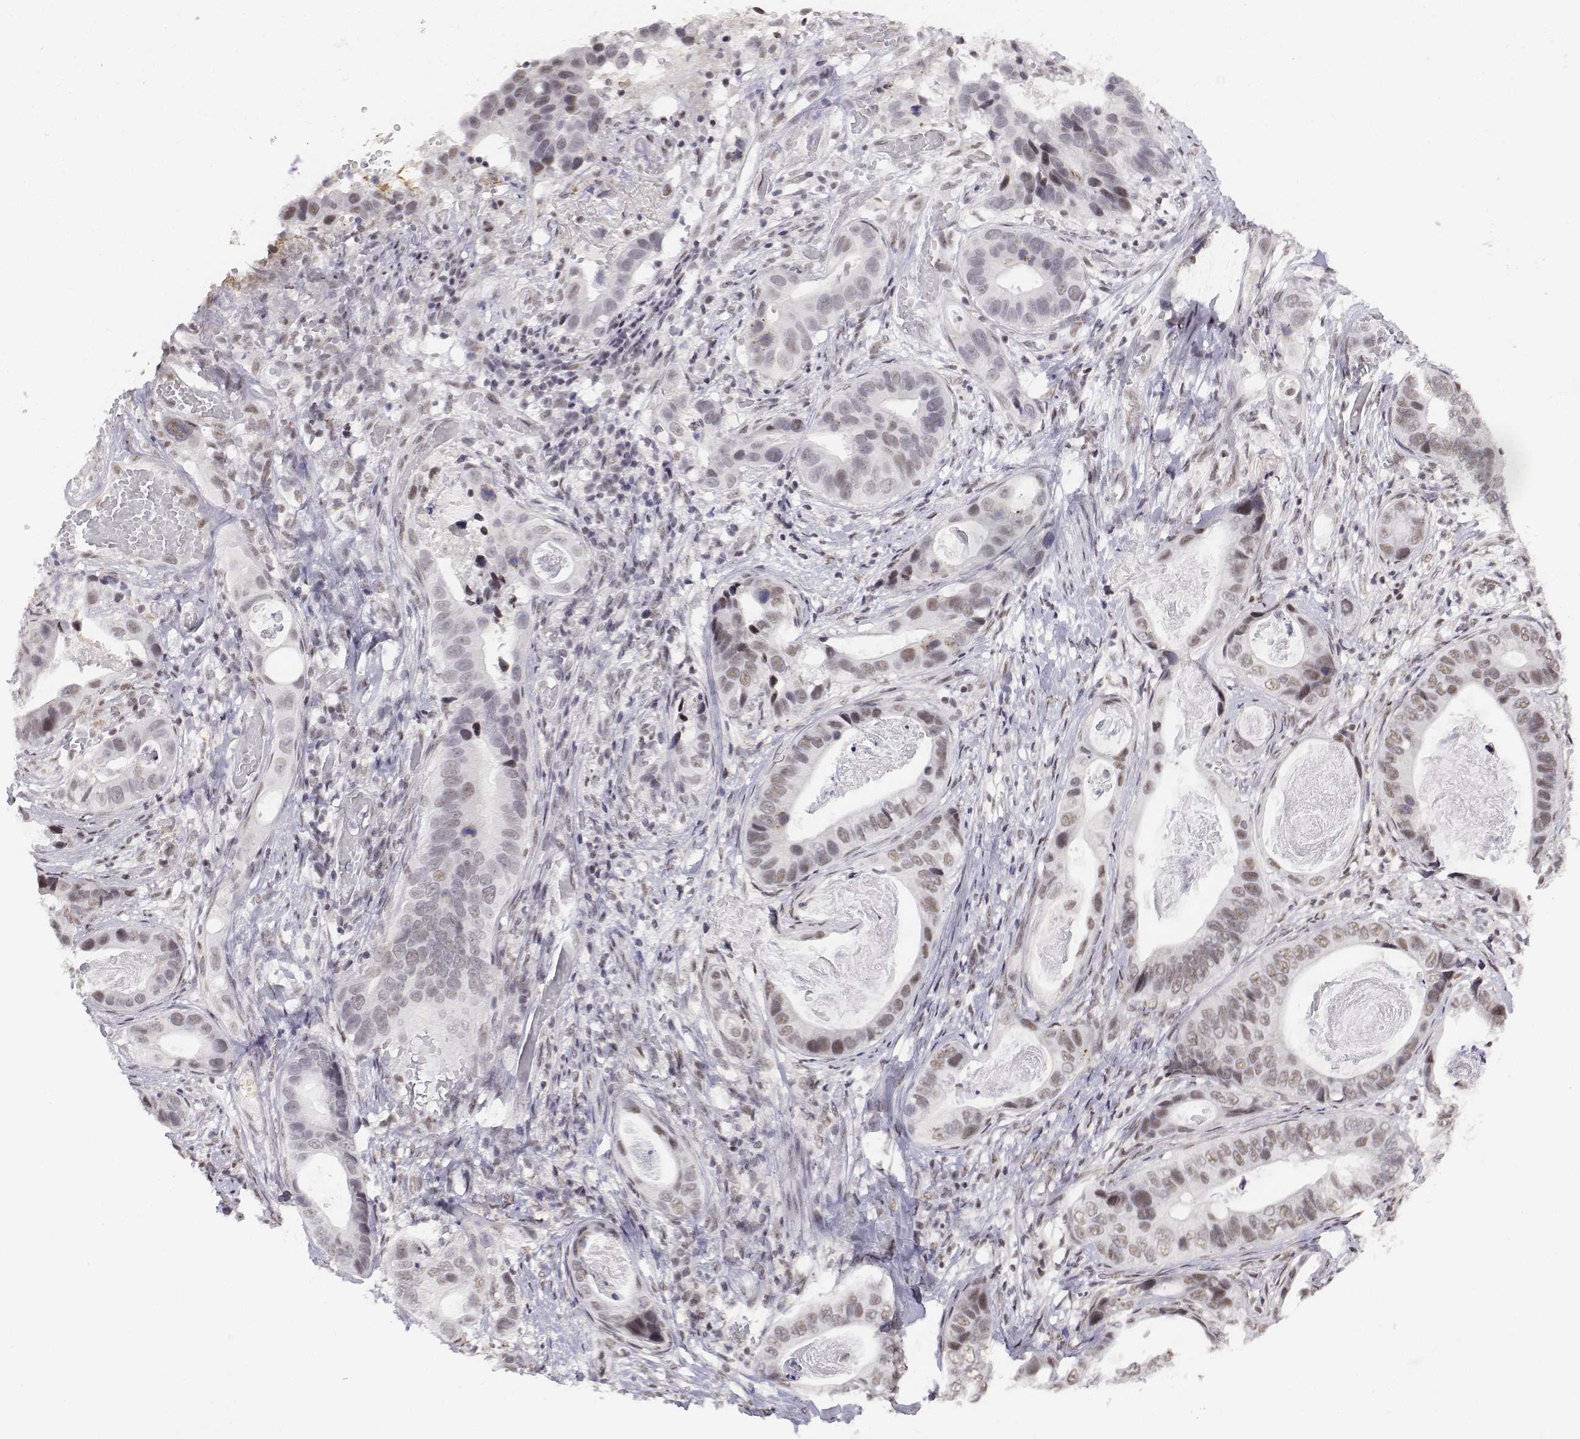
{"staining": {"intensity": "weak", "quantity": "25%-75%", "location": "nuclear"}, "tissue": "stomach cancer", "cell_type": "Tumor cells", "image_type": "cancer", "snomed": [{"axis": "morphology", "description": "Adenocarcinoma, NOS"}, {"axis": "topography", "description": "Stomach"}], "caption": "Immunohistochemical staining of human adenocarcinoma (stomach) demonstrates low levels of weak nuclear expression in approximately 25%-75% of tumor cells.", "gene": "SETD1A", "patient": {"sex": "male", "age": 84}}